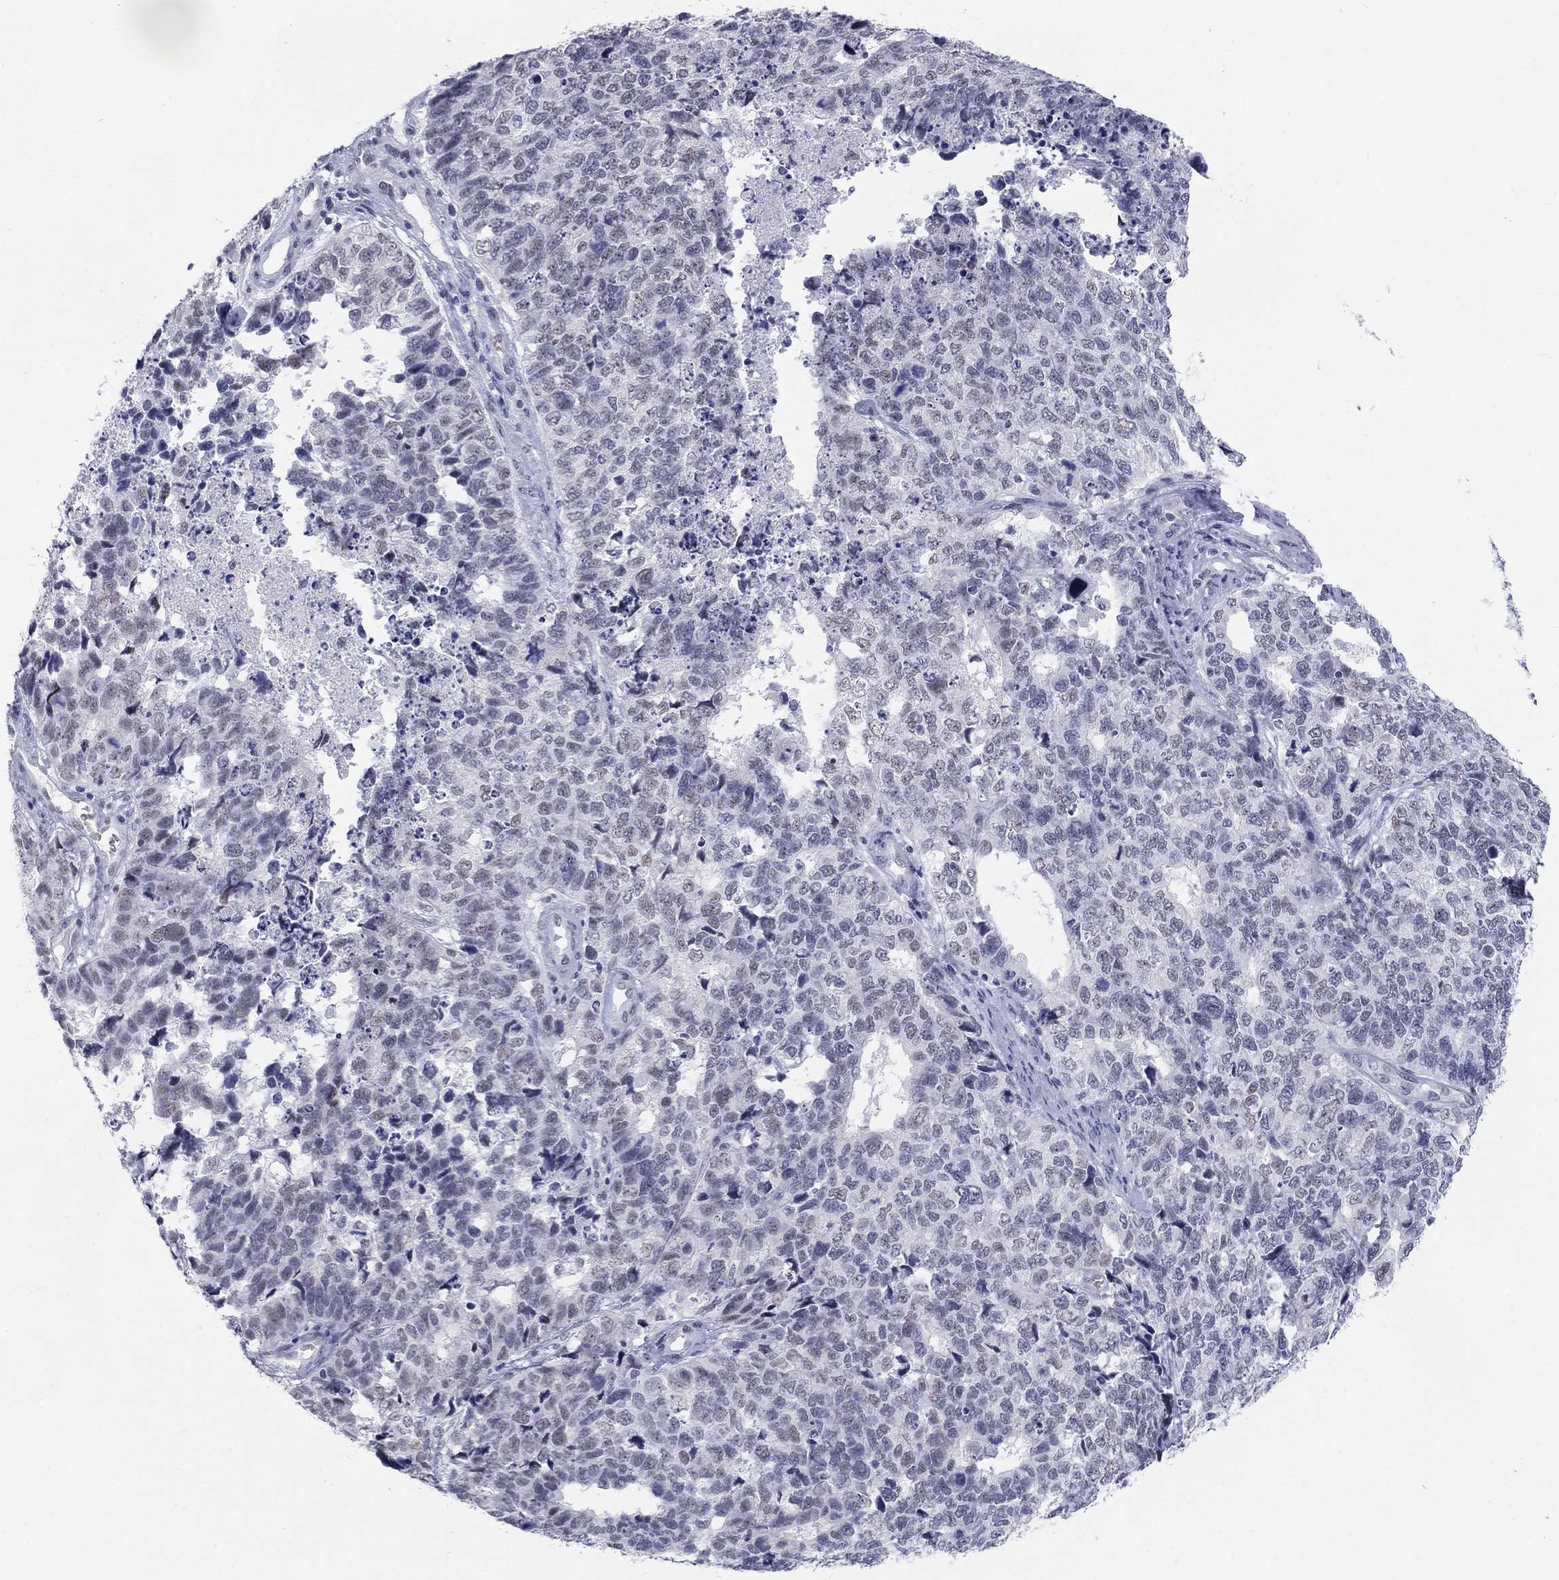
{"staining": {"intensity": "negative", "quantity": "none", "location": "none"}, "tissue": "cervical cancer", "cell_type": "Tumor cells", "image_type": "cancer", "snomed": [{"axis": "morphology", "description": "Squamous cell carcinoma, NOS"}, {"axis": "topography", "description": "Cervix"}], "caption": "This is an IHC photomicrograph of human cervical cancer. There is no expression in tumor cells.", "gene": "DMTN", "patient": {"sex": "female", "age": 63}}